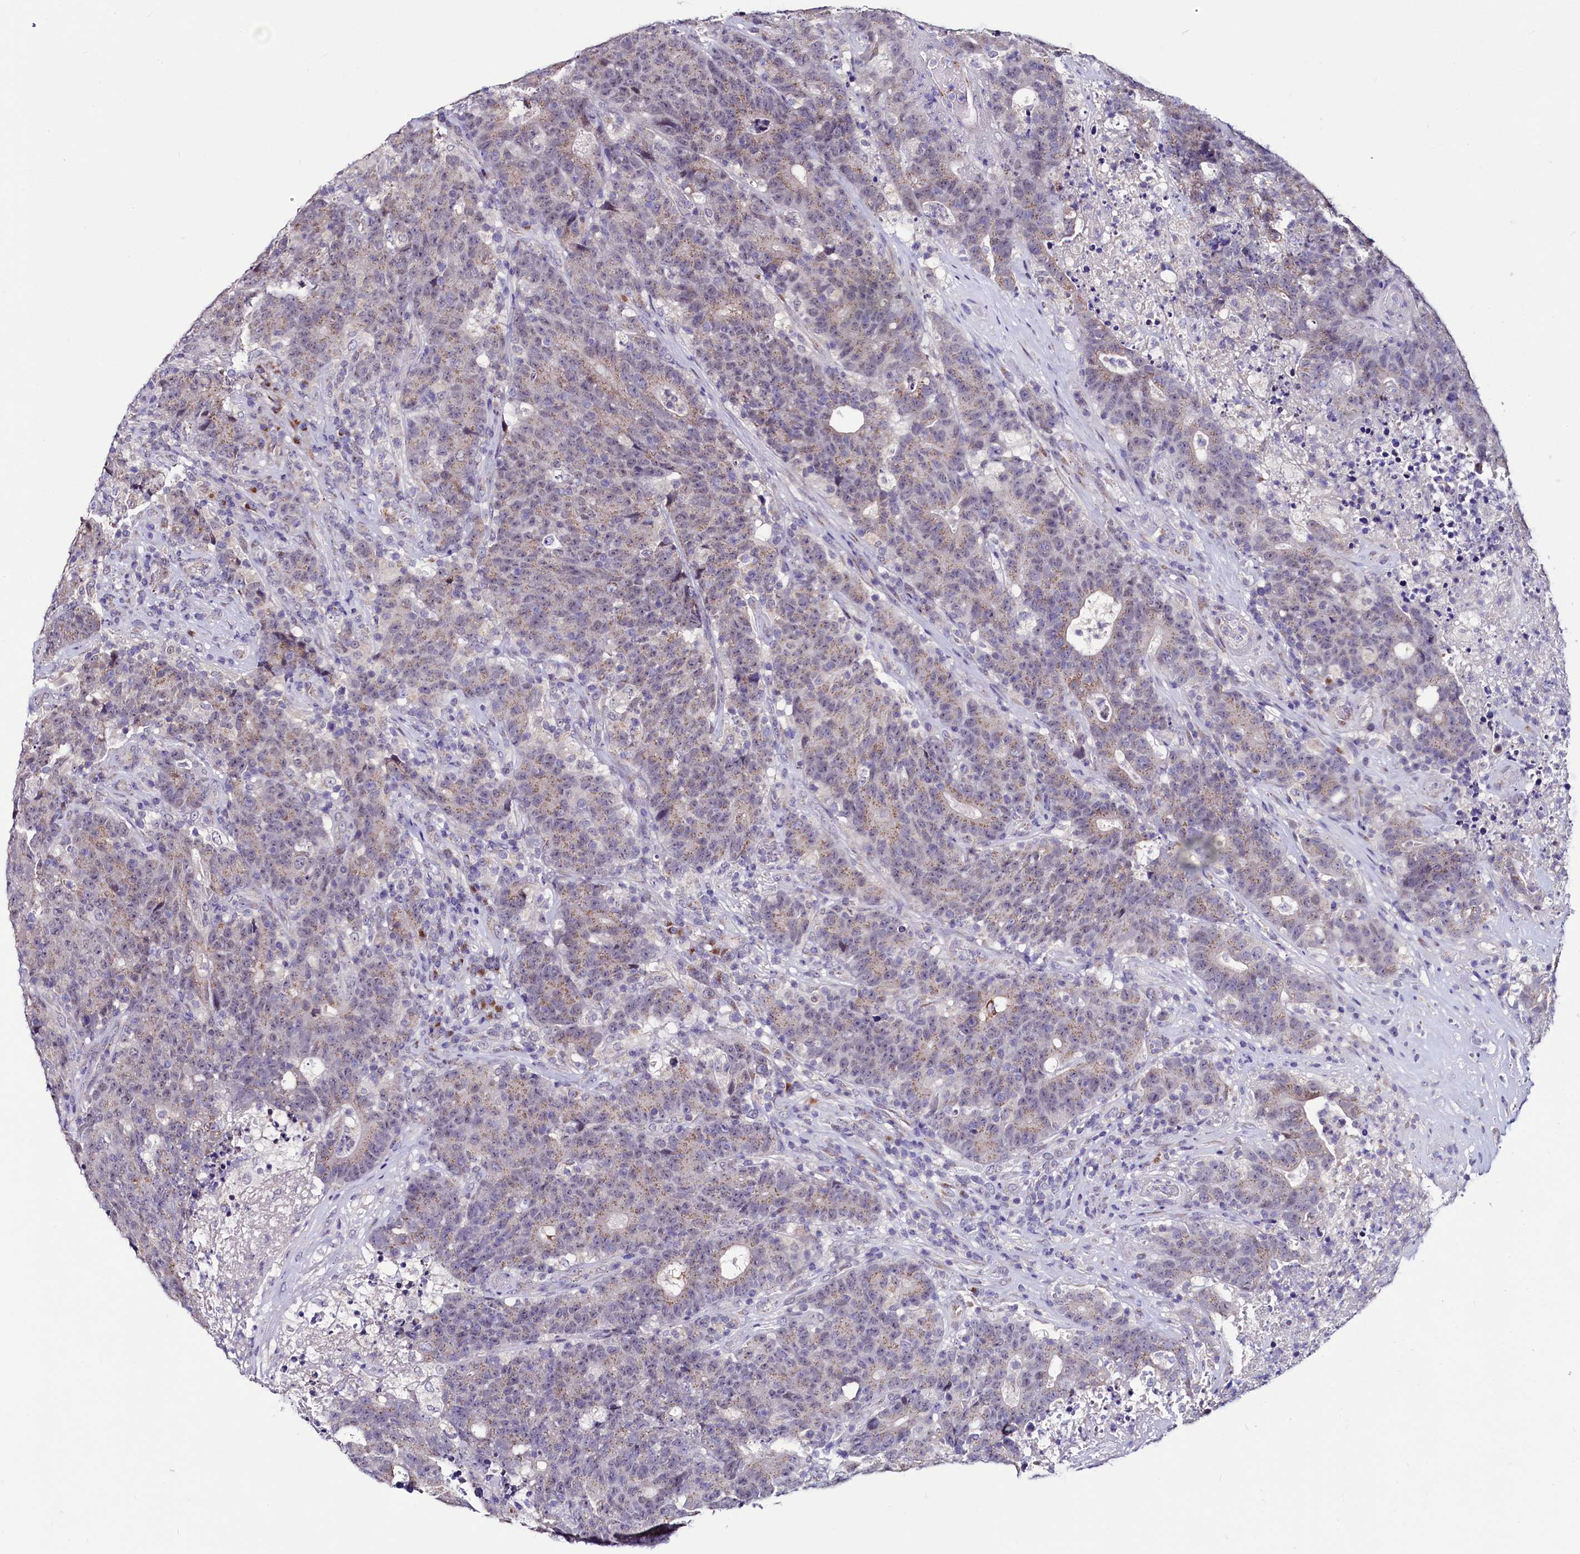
{"staining": {"intensity": "weak", "quantity": "25%-75%", "location": "cytoplasmic/membranous"}, "tissue": "colorectal cancer", "cell_type": "Tumor cells", "image_type": "cancer", "snomed": [{"axis": "morphology", "description": "Adenocarcinoma, NOS"}, {"axis": "topography", "description": "Colon"}], "caption": "Immunohistochemical staining of human adenocarcinoma (colorectal) demonstrates weak cytoplasmic/membranous protein positivity in approximately 25%-75% of tumor cells. The protein is shown in brown color, while the nuclei are stained blue.", "gene": "SEC24C", "patient": {"sex": "female", "age": 75}}